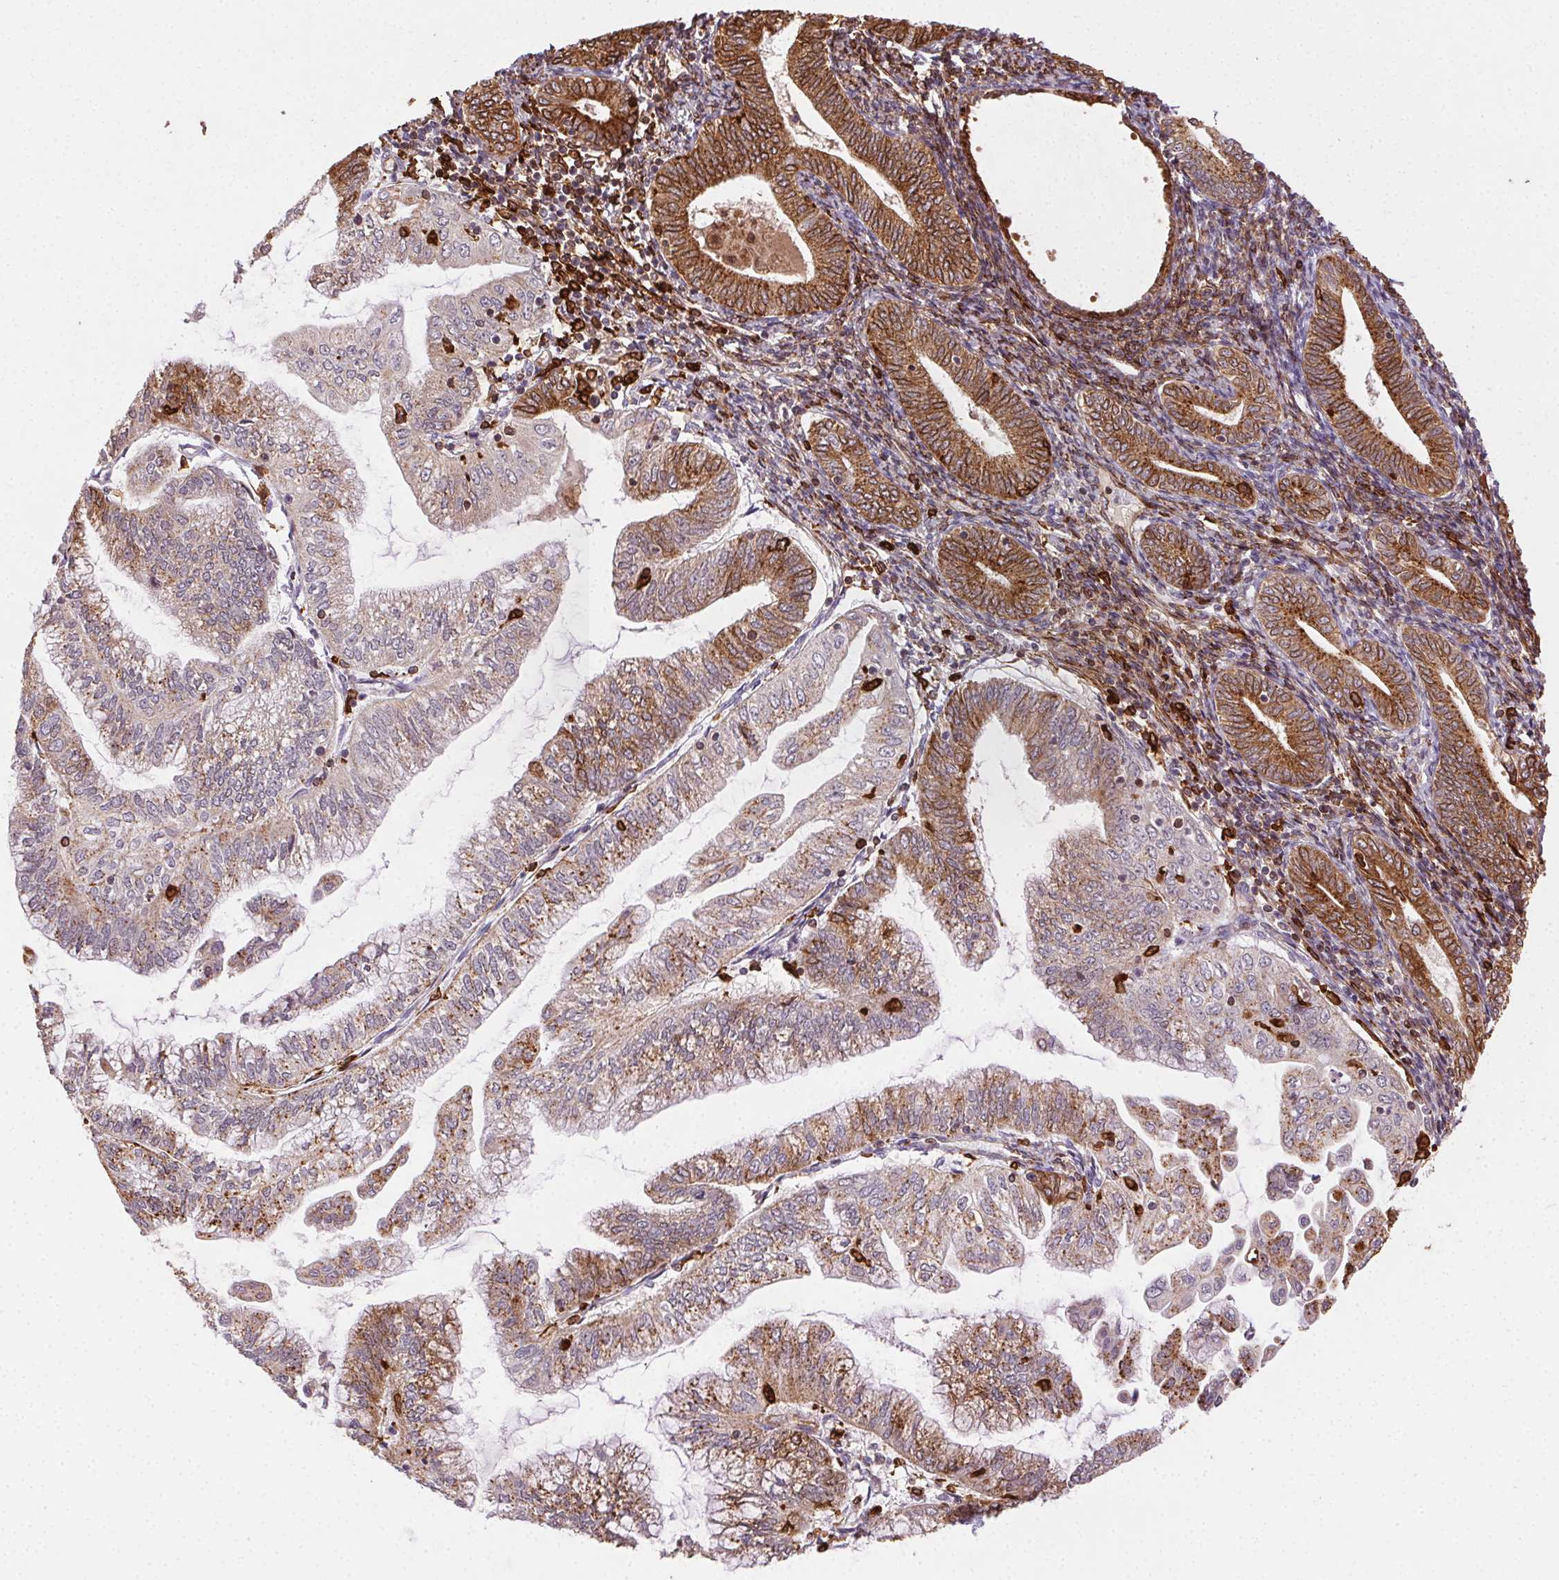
{"staining": {"intensity": "moderate", "quantity": ">75%", "location": "cytoplasmic/membranous"}, "tissue": "endometrial cancer", "cell_type": "Tumor cells", "image_type": "cancer", "snomed": [{"axis": "morphology", "description": "Adenocarcinoma, NOS"}, {"axis": "topography", "description": "Endometrium"}], "caption": "IHC staining of endometrial adenocarcinoma, which displays medium levels of moderate cytoplasmic/membranous expression in approximately >75% of tumor cells indicating moderate cytoplasmic/membranous protein expression. The staining was performed using DAB (brown) for protein detection and nuclei were counterstained in hematoxylin (blue).", "gene": "RNASET2", "patient": {"sex": "female", "age": 55}}